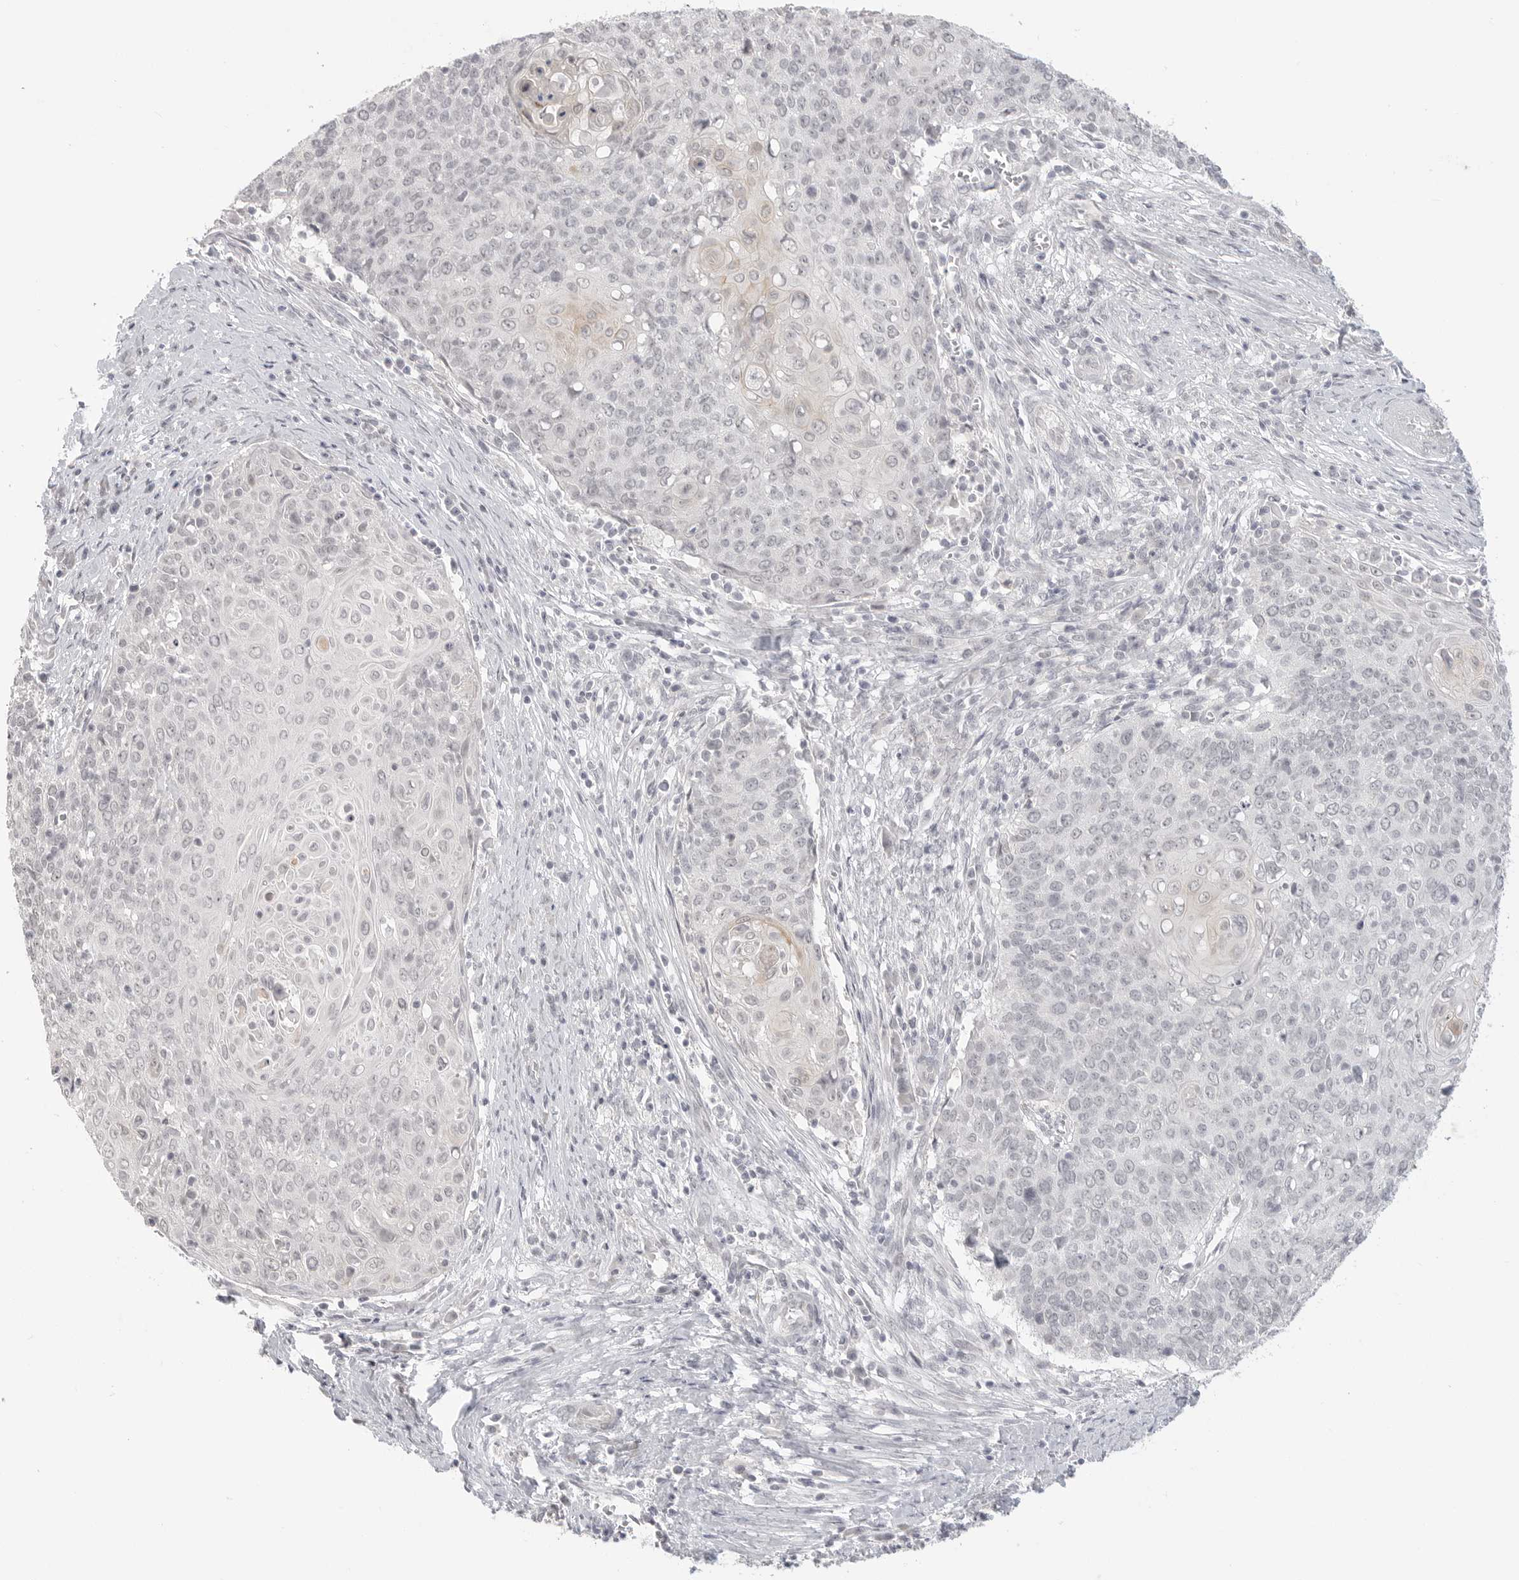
{"staining": {"intensity": "negative", "quantity": "none", "location": "none"}, "tissue": "cervical cancer", "cell_type": "Tumor cells", "image_type": "cancer", "snomed": [{"axis": "morphology", "description": "Squamous cell carcinoma, NOS"}, {"axis": "topography", "description": "Cervix"}], "caption": "Human cervical cancer (squamous cell carcinoma) stained for a protein using immunohistochemistry (IHC) shows no positivity in tumor cells.", "gene": "KLK11", "patient": {"sex": "female", "age": 39}}